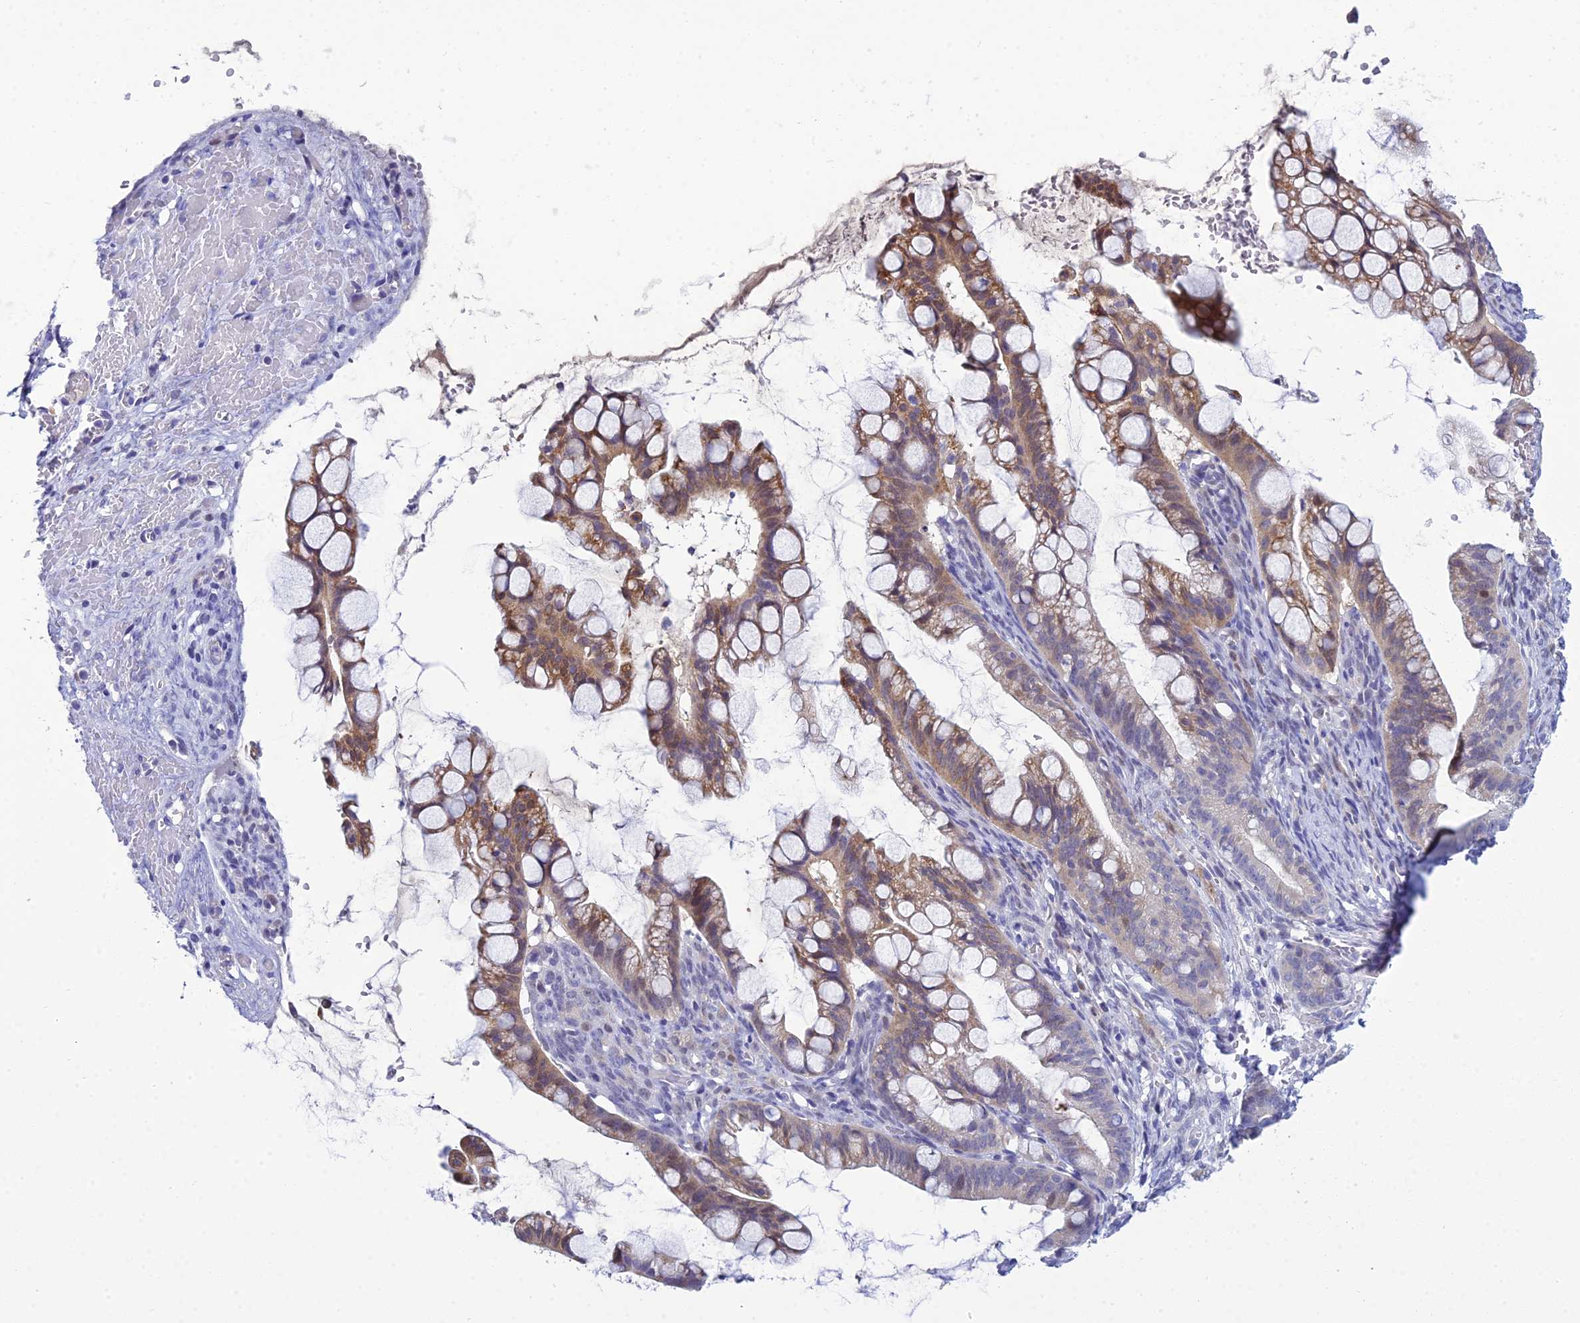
{"staining": {"intensity": "moderate", "quantity": "25%-75%", "location": "cytoplasmic/membranous"}, "tissue": "ovarian cancer", "cell_type": "Tumor cells", "image_type": "cancer", "snomed": [{"axis": "morphology", "description": "Cystadenocarcinoma, mucinous, NOS"}, {"axis": "topography", "description": "Ovary"}], "caption": "Immunohistochemistry of human ovarian mucinous cystadenocarcinoma demonstrates medium levels of moderate cytoplasmic/membranous positivity in about 25%-75% of tumor cells.", "gene": "ZMIZ1", "patient": {"sex": "female", "age": 73}}